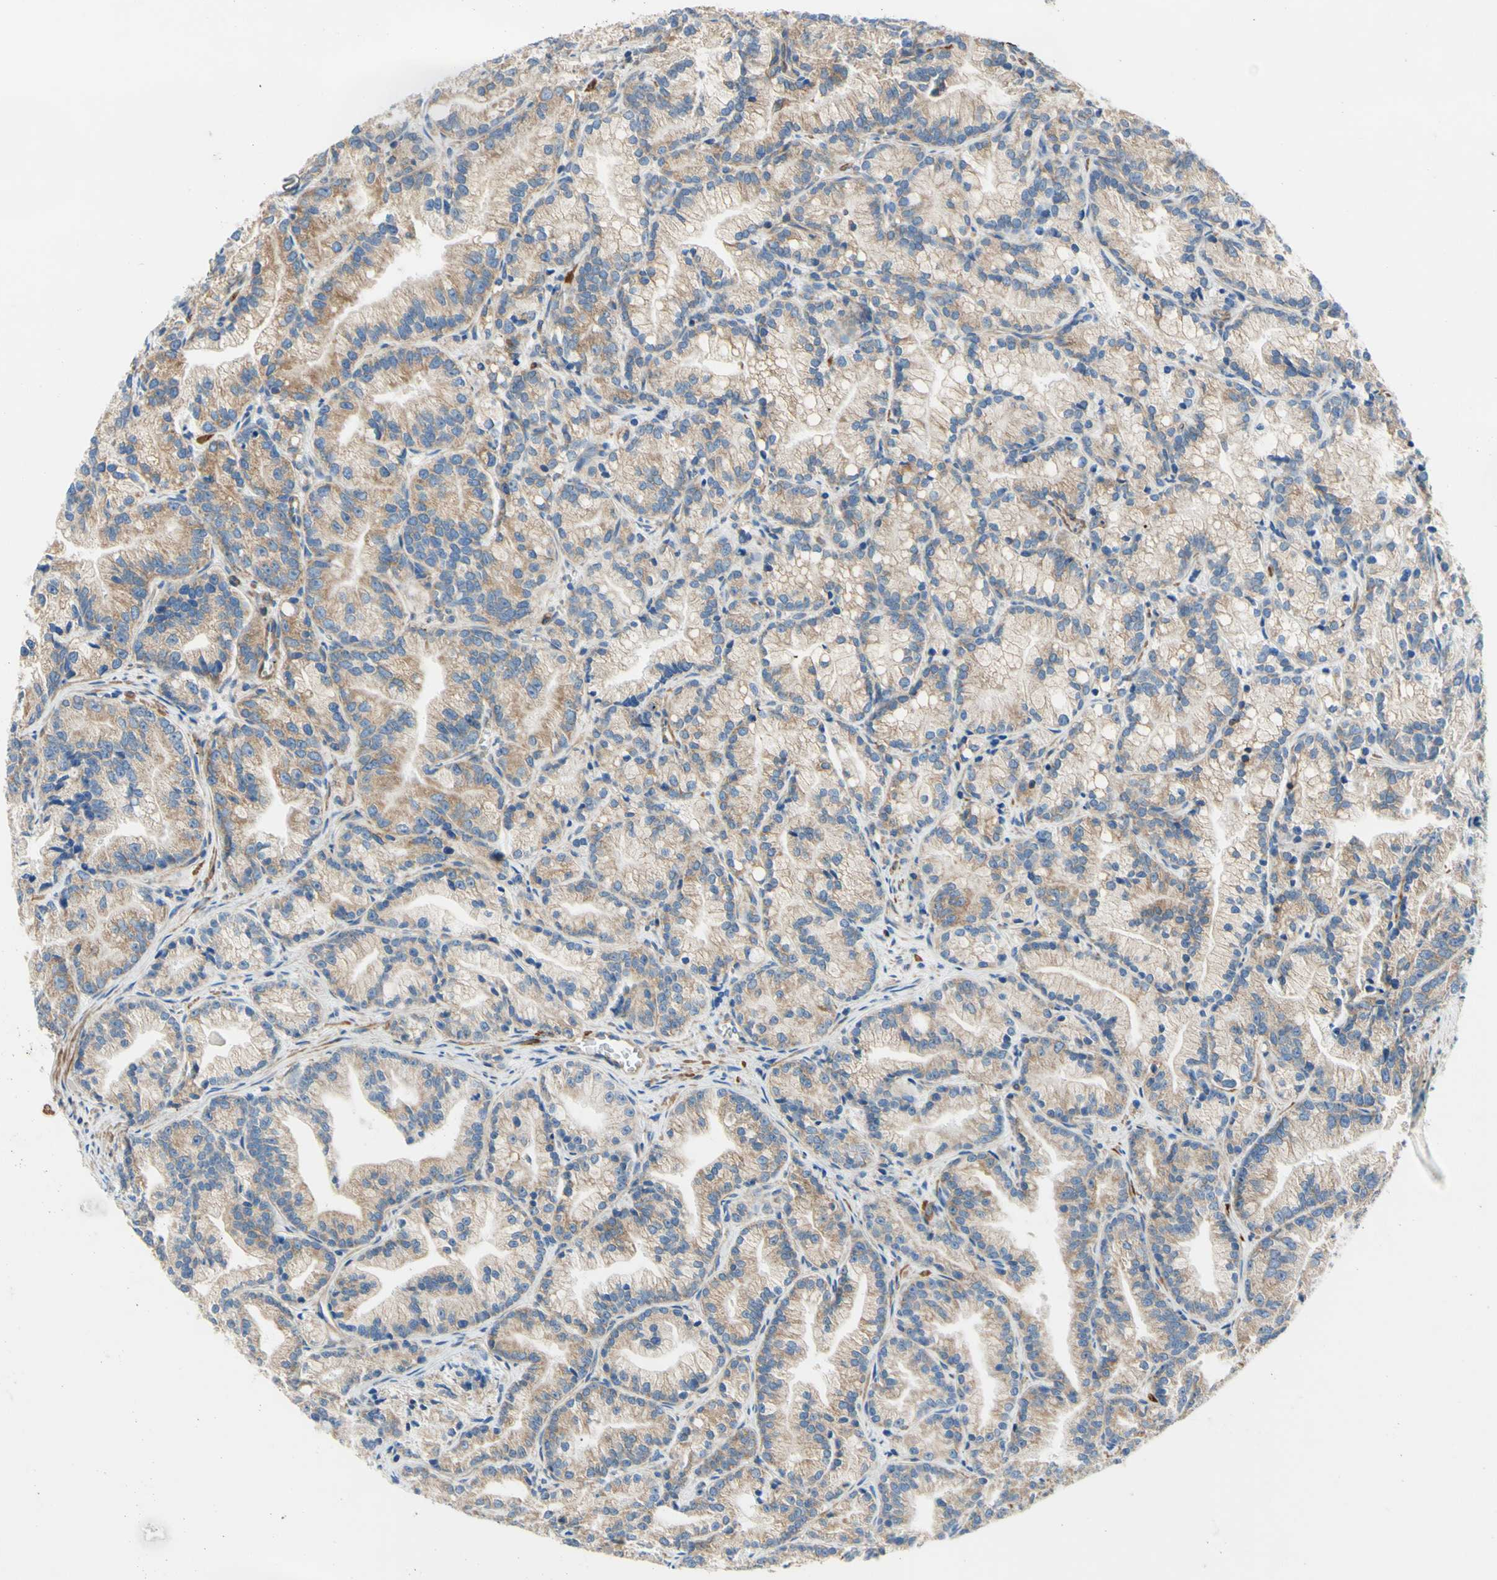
{"staining": {"intensity": "weak", "quantity": ">75%", "location": "cytoplasmic/membranous"}, "tissue": "prostate cancer", "cell_type": "Tumor cells", "image_type": "cancer", "snomed": [{"axis": "morphology", "description": "Adenocarcinoma, Low grade"}, {"axis": "topography", "description": "Prostate"}], "caption": "DAB (3,3'-diaminobenzidine) immunohistochemical staining of human prostate cancer (adenocarcinoma (low-grade)) shows weak cytoplasmic/membranous protein positivity in about >75% of tumor cells.", "gene": "RETREG2", "patient": {"sex": "male", "age": 89}}